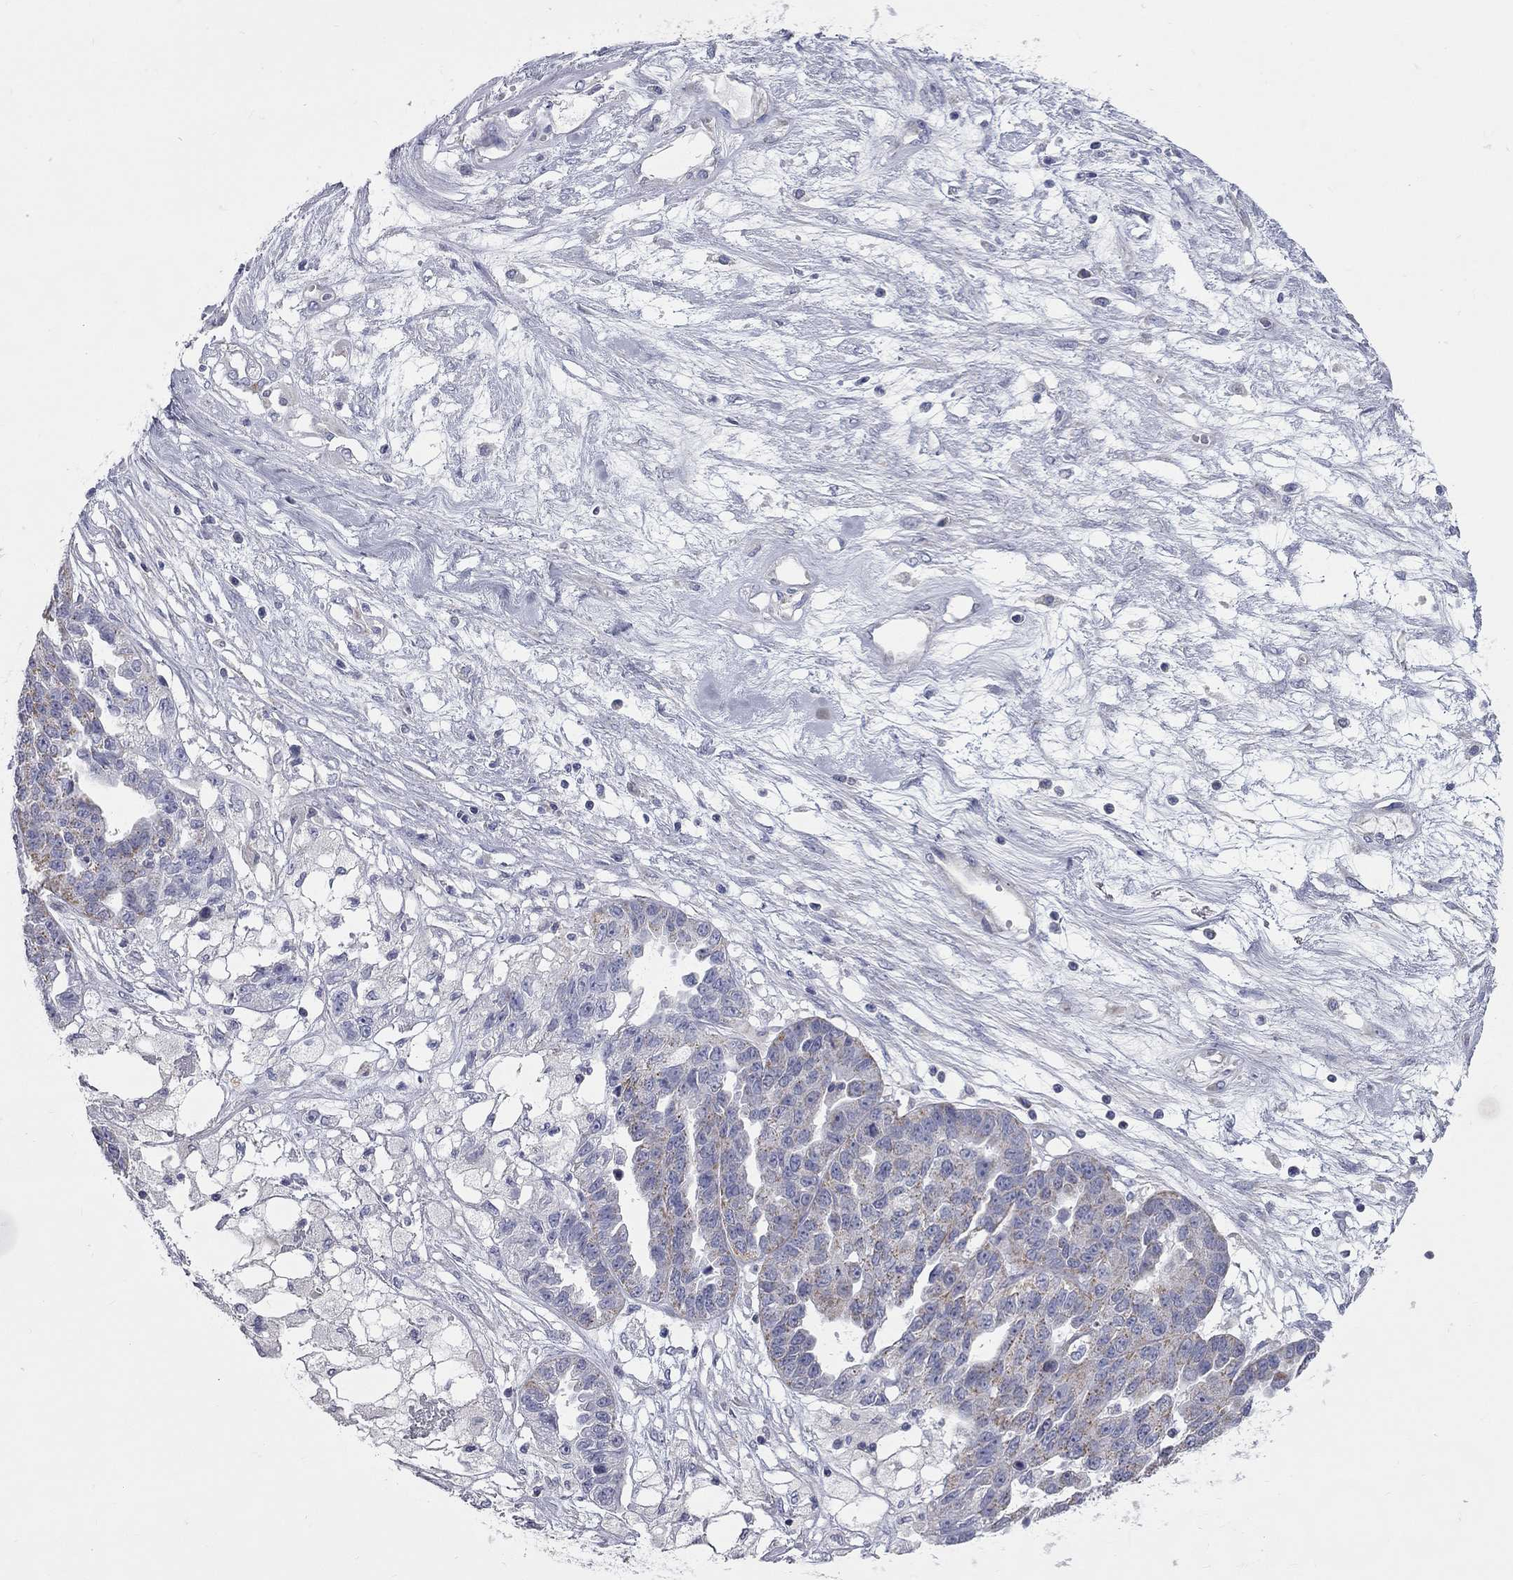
{"staining": {"intensity": "moderate", "quantity": "<25%", "location": "cytoplasmic/membranous"}, "tissue": "ovarian cancer", "cell_type": "Tumor cells", "image_type": "cancer", "snomed": [{"axis": "morphology", "description": "Cystadenocarcinoma, serous, NOS"}, {"axis": "topography", "description": "Ovary"}], "caption": "IHC of serous cystadenocarcinoma (ovarian) displays low levels of moderate cytoplasmic/membranous expression in approximately <25% of tumor cells.", "gene": "CFAP161", "patient": {"sex": "female", "age": 87}}